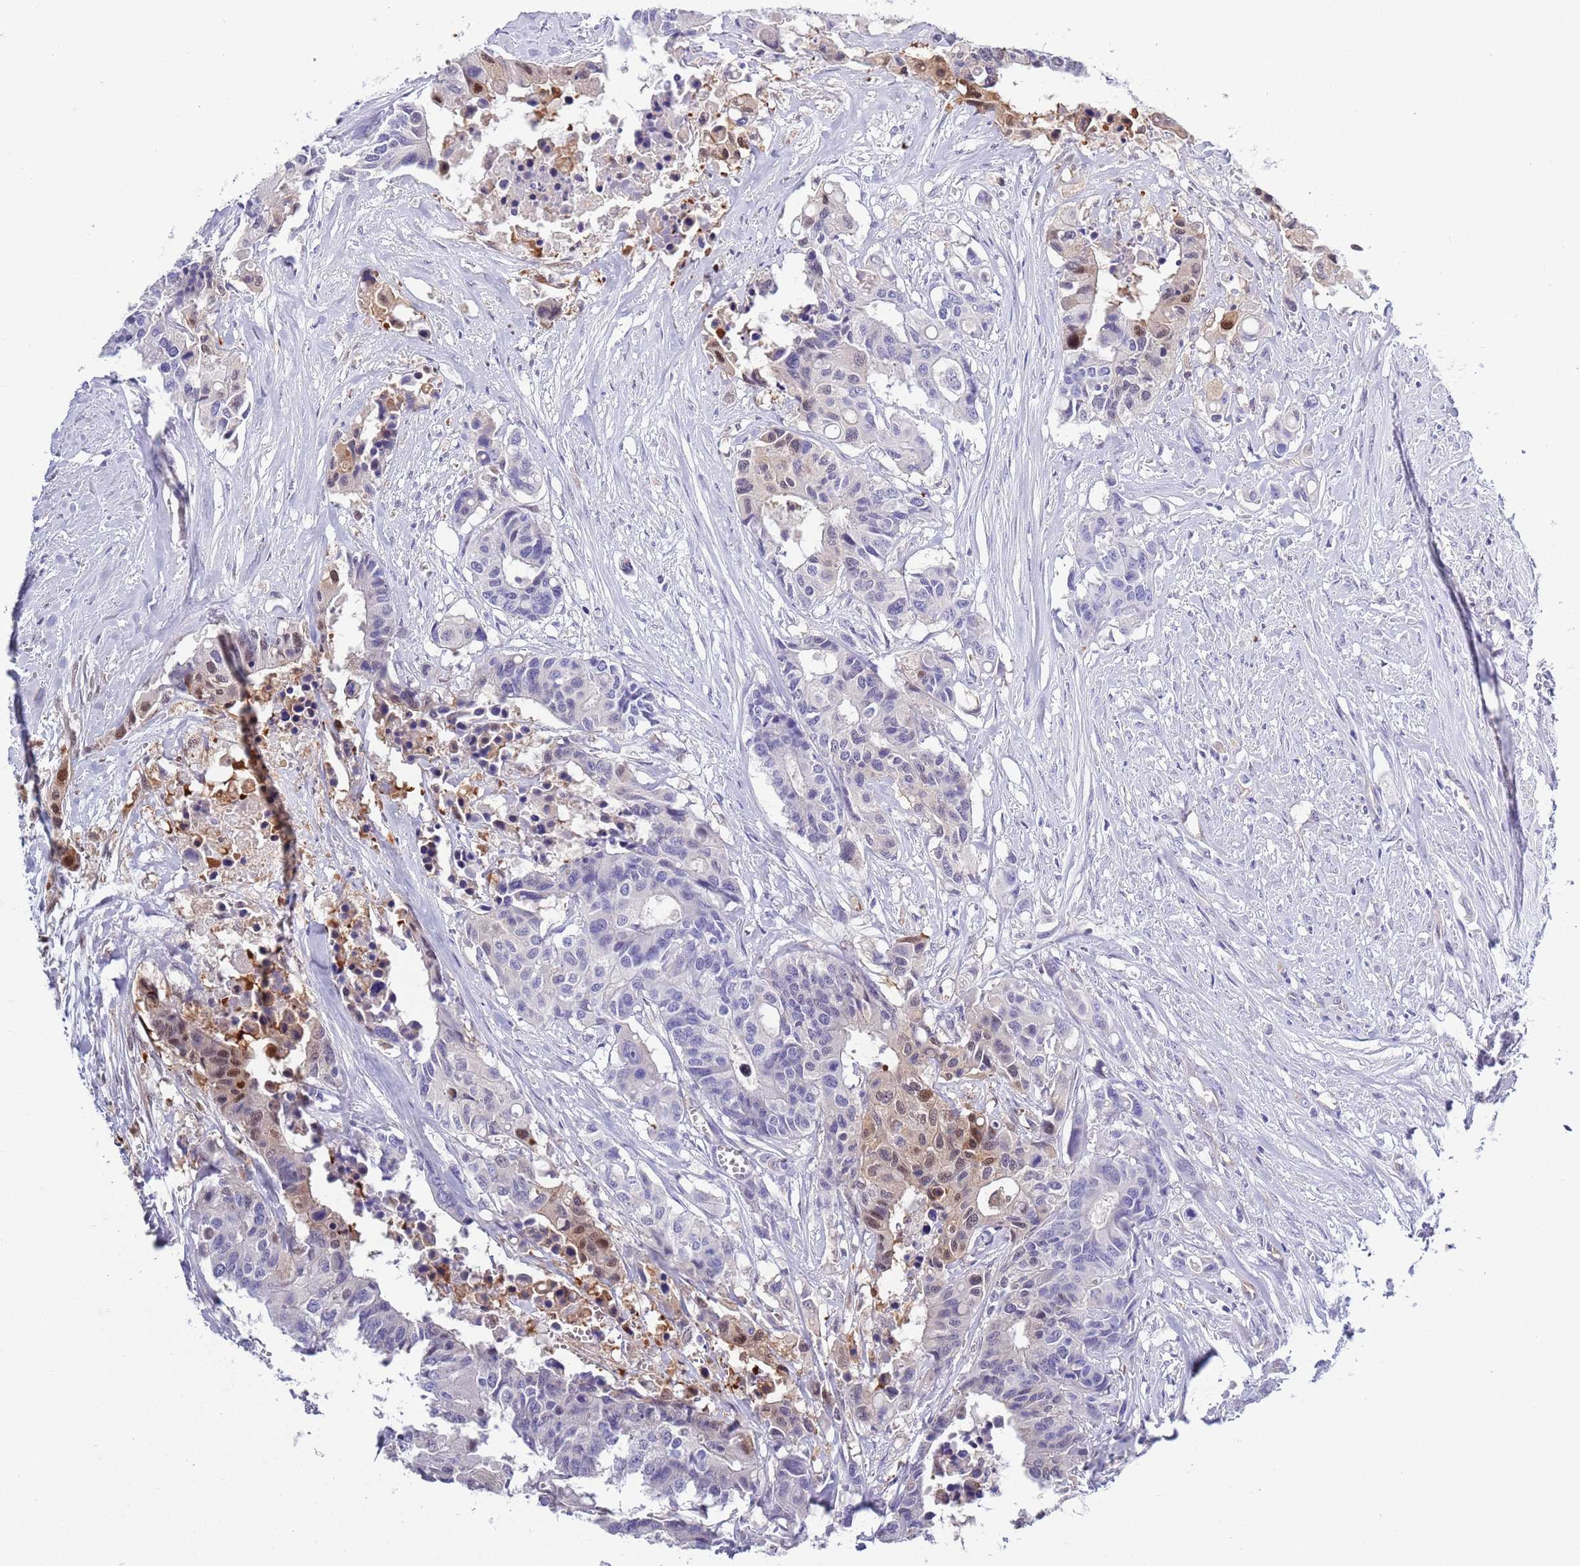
{"staining": {"intensity": "moderate", "quantity": "<25%", "location": "nuclear"}, "tissue": "colorectal cancer", "cell_type": "Tumor cells", "image_type": "cancer", "snomed": [{"axis": "morphology", "description": "Adenocarcinoma, NOS"}, {"axis": "topography", "description": "Colon"}], "caption": "Colorectal adenocarcinoma stained with DAB IHC shows low levels of moderate nuclear expression in approximately <25% of tumor cells.", "gene": "BRMS1L", "patient": {"sex": "male", "age": 77}}